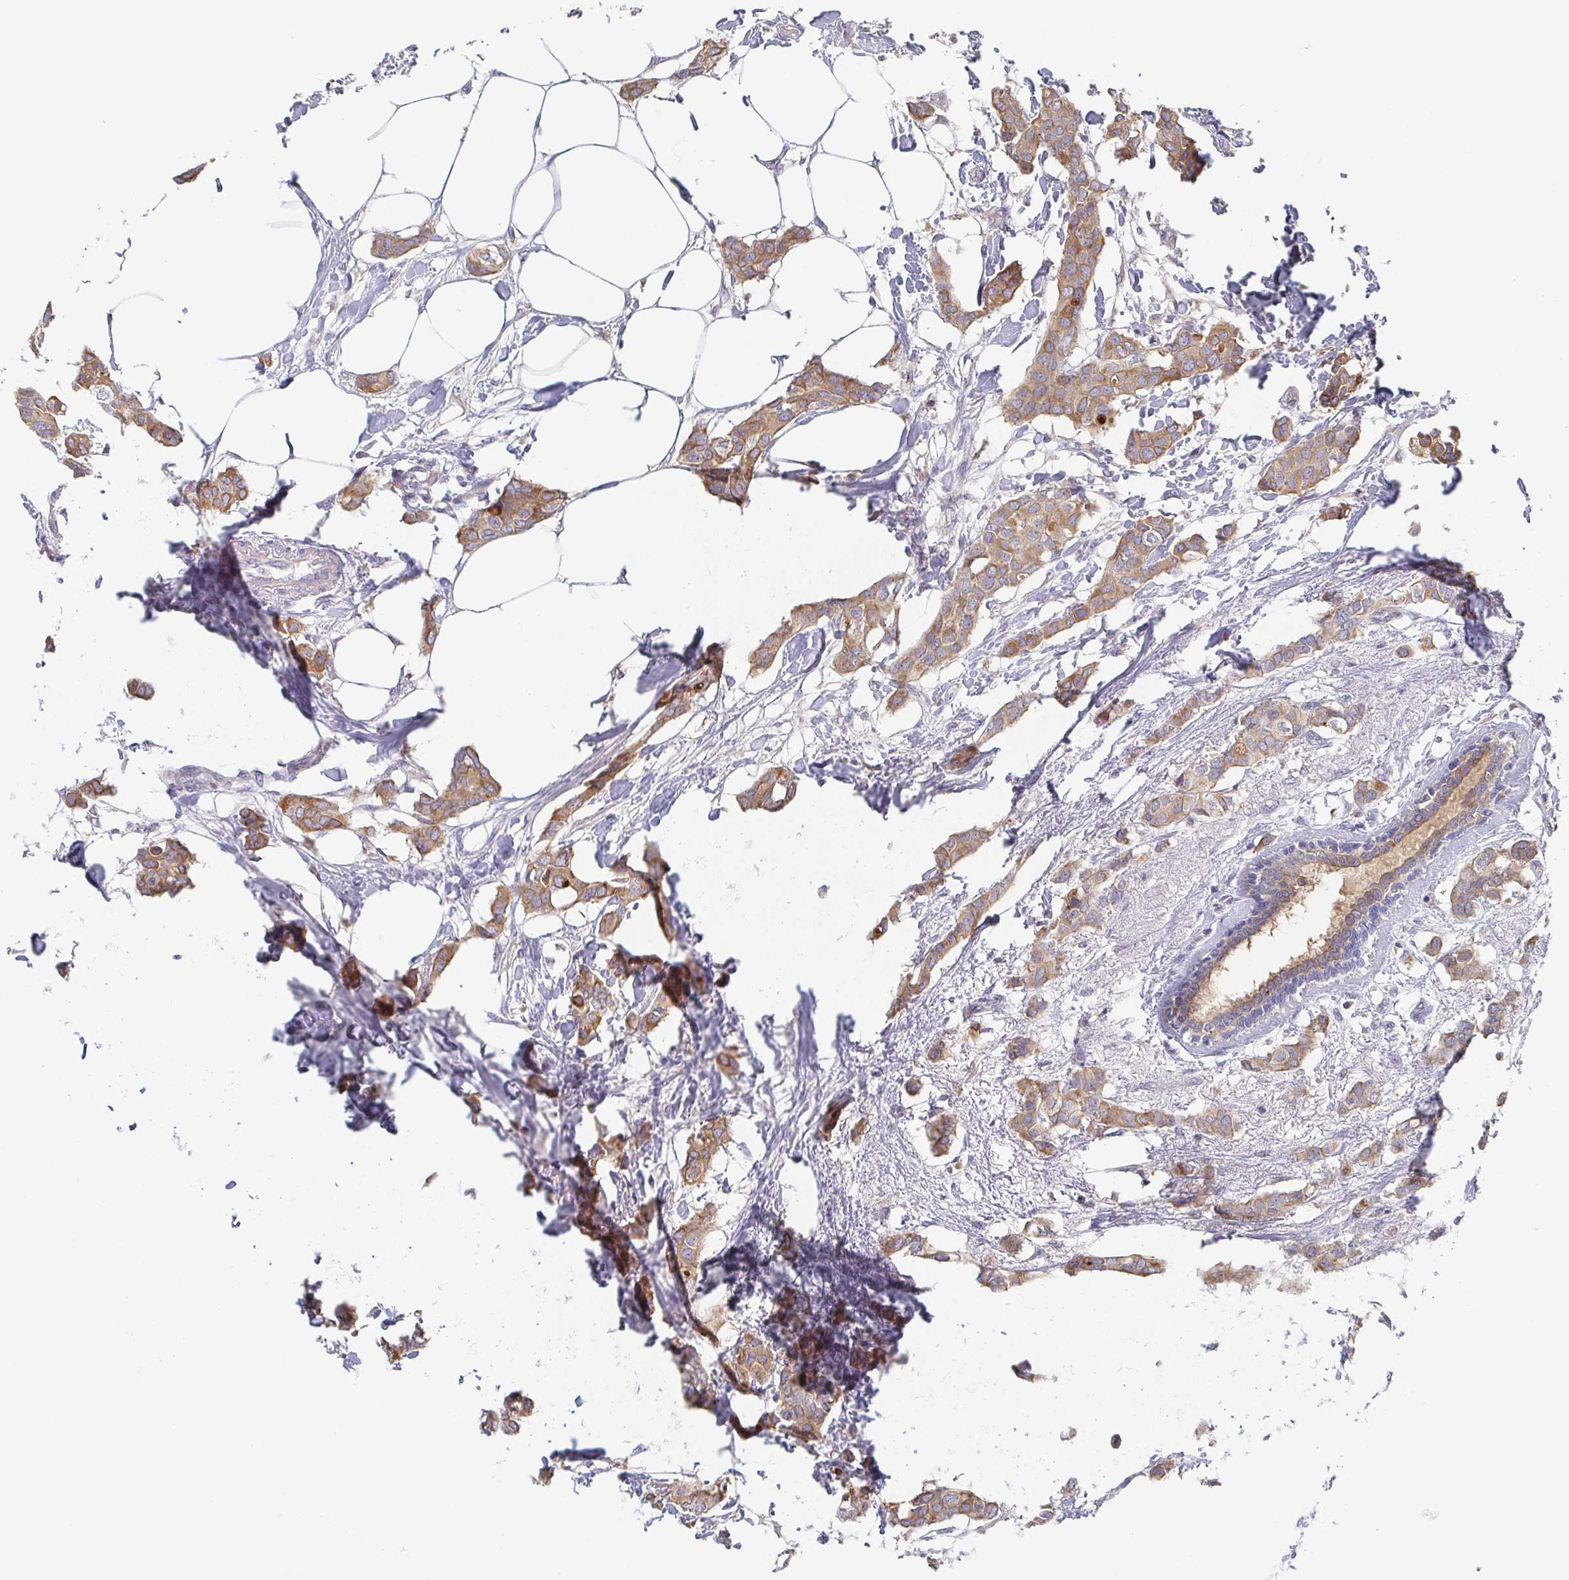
{"staining": {"intensity": "moderate", "quantity": ">75%", "location": "cytoplasmic/membranous"}, "tissue": "breast cancer", "cell_type": "Tumor cells", "image_type": "cancer", "snomed": [{"axis": "morphology", "description": "Duct carcinoma"}, {"axis": "topography", "description": "Breast"}], "caption": "High-magnification brightfield microscopy of breast cancer stained with DAB (brown) and counterstained with hematoxylin (blue). tumor cells exhibit moderate cytoplasmic/membranous positivity is present in approximately>75% of cells. The protein is stained brown, and the nuclei are stained in blue (DAB (3,3'-diaminobenzidine) IHC with brightfield microscopy, high magnification).", "gene": "TUFT1", "patient": {"sex": "female", "age": 62}}